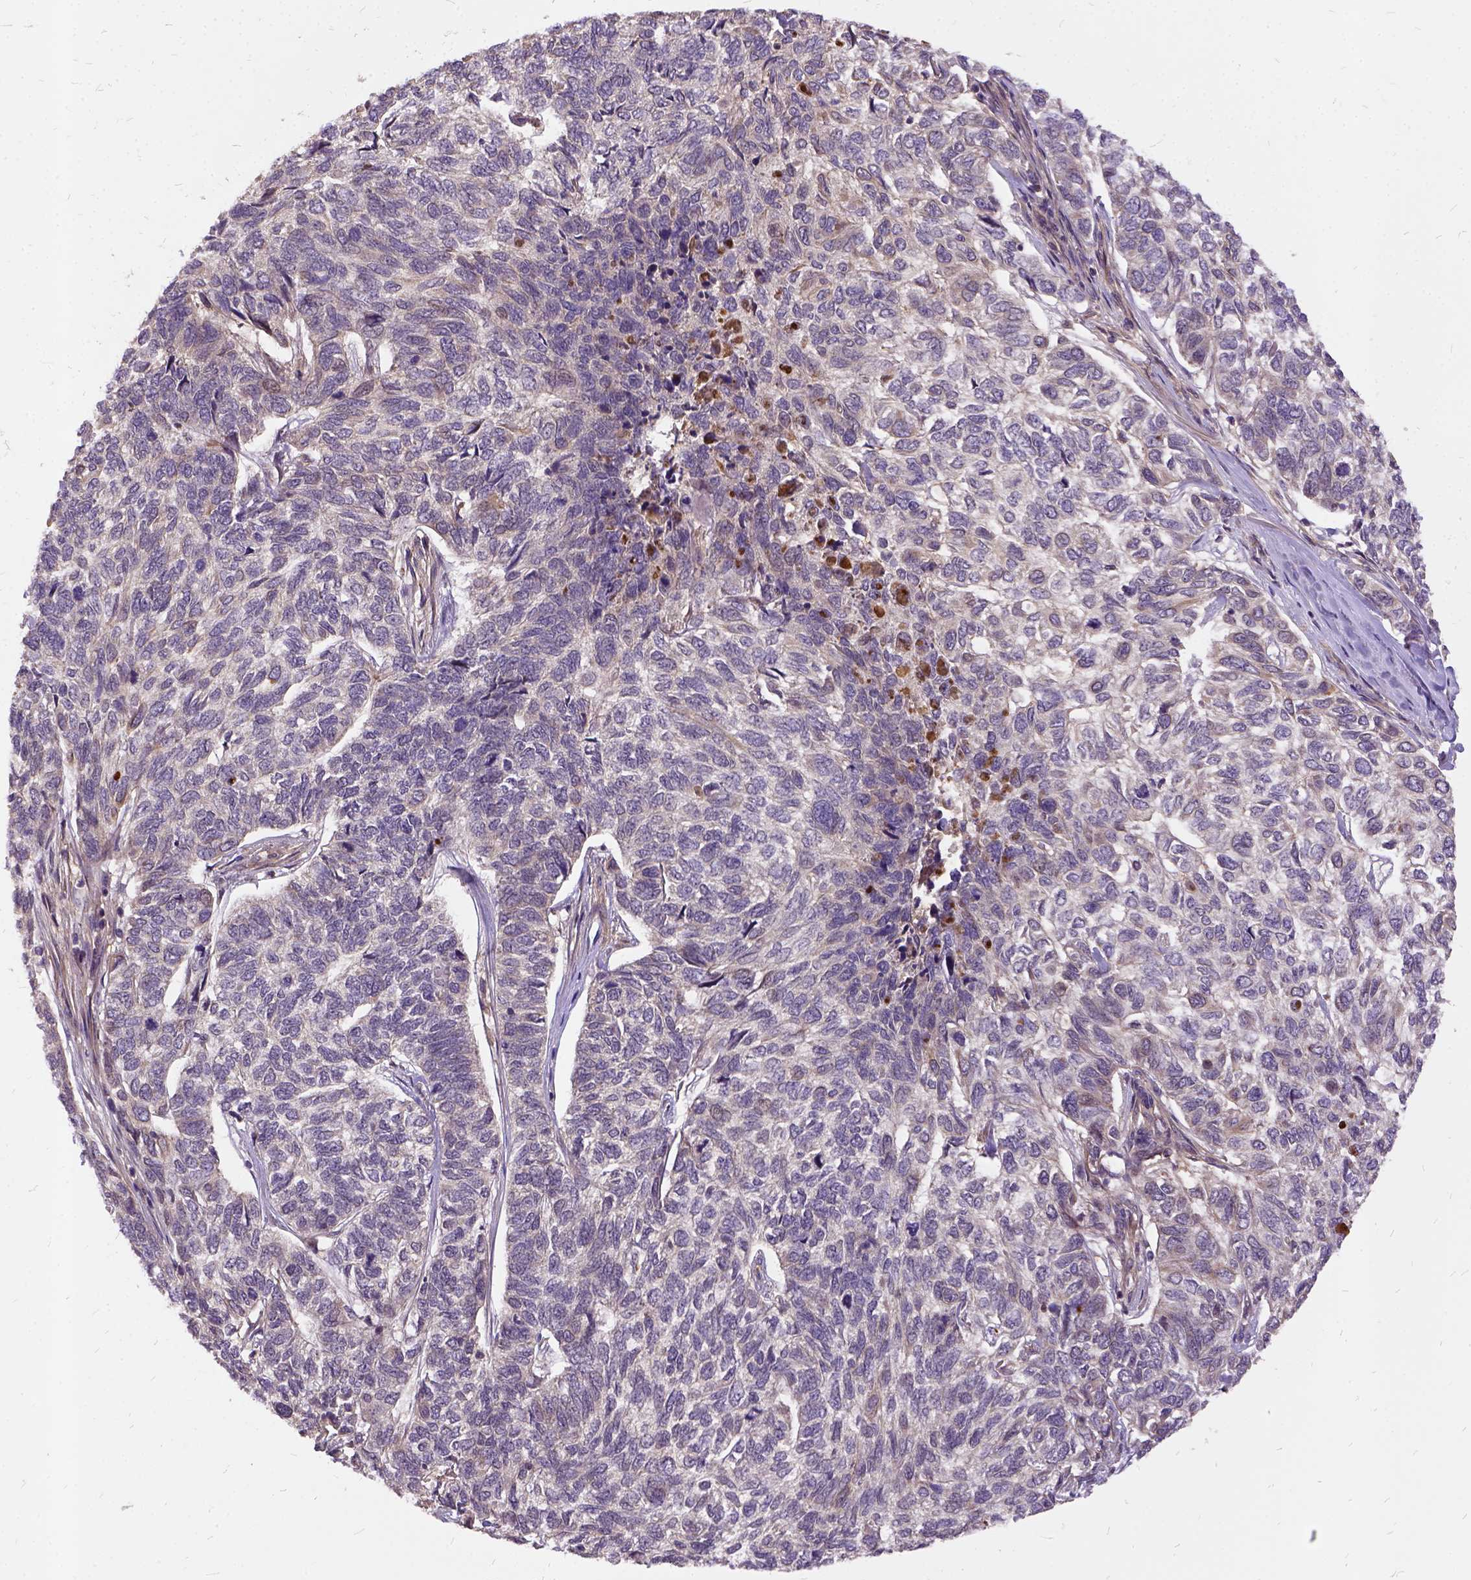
{"staining": {"intensity": "weak", "quantity": "25%-75%", "location": "cytoplasmic/membranous"}, "tissue": "skin cancer", "cell_type": "Tumor cells", "image_type": "cancer", "snomed": [{"axis": "morphology", "description": "Basal cell carcinoma"}, {"axis": "topography", "description": "Skin"}], "caption": "Tumor cells show weak cytoplasmic/membranous staining in approximately 25%-75% of cells in skin basal cell carcinoma.", "gene": "ILRUN", "patient": {"sex": "female", "age": 65}}